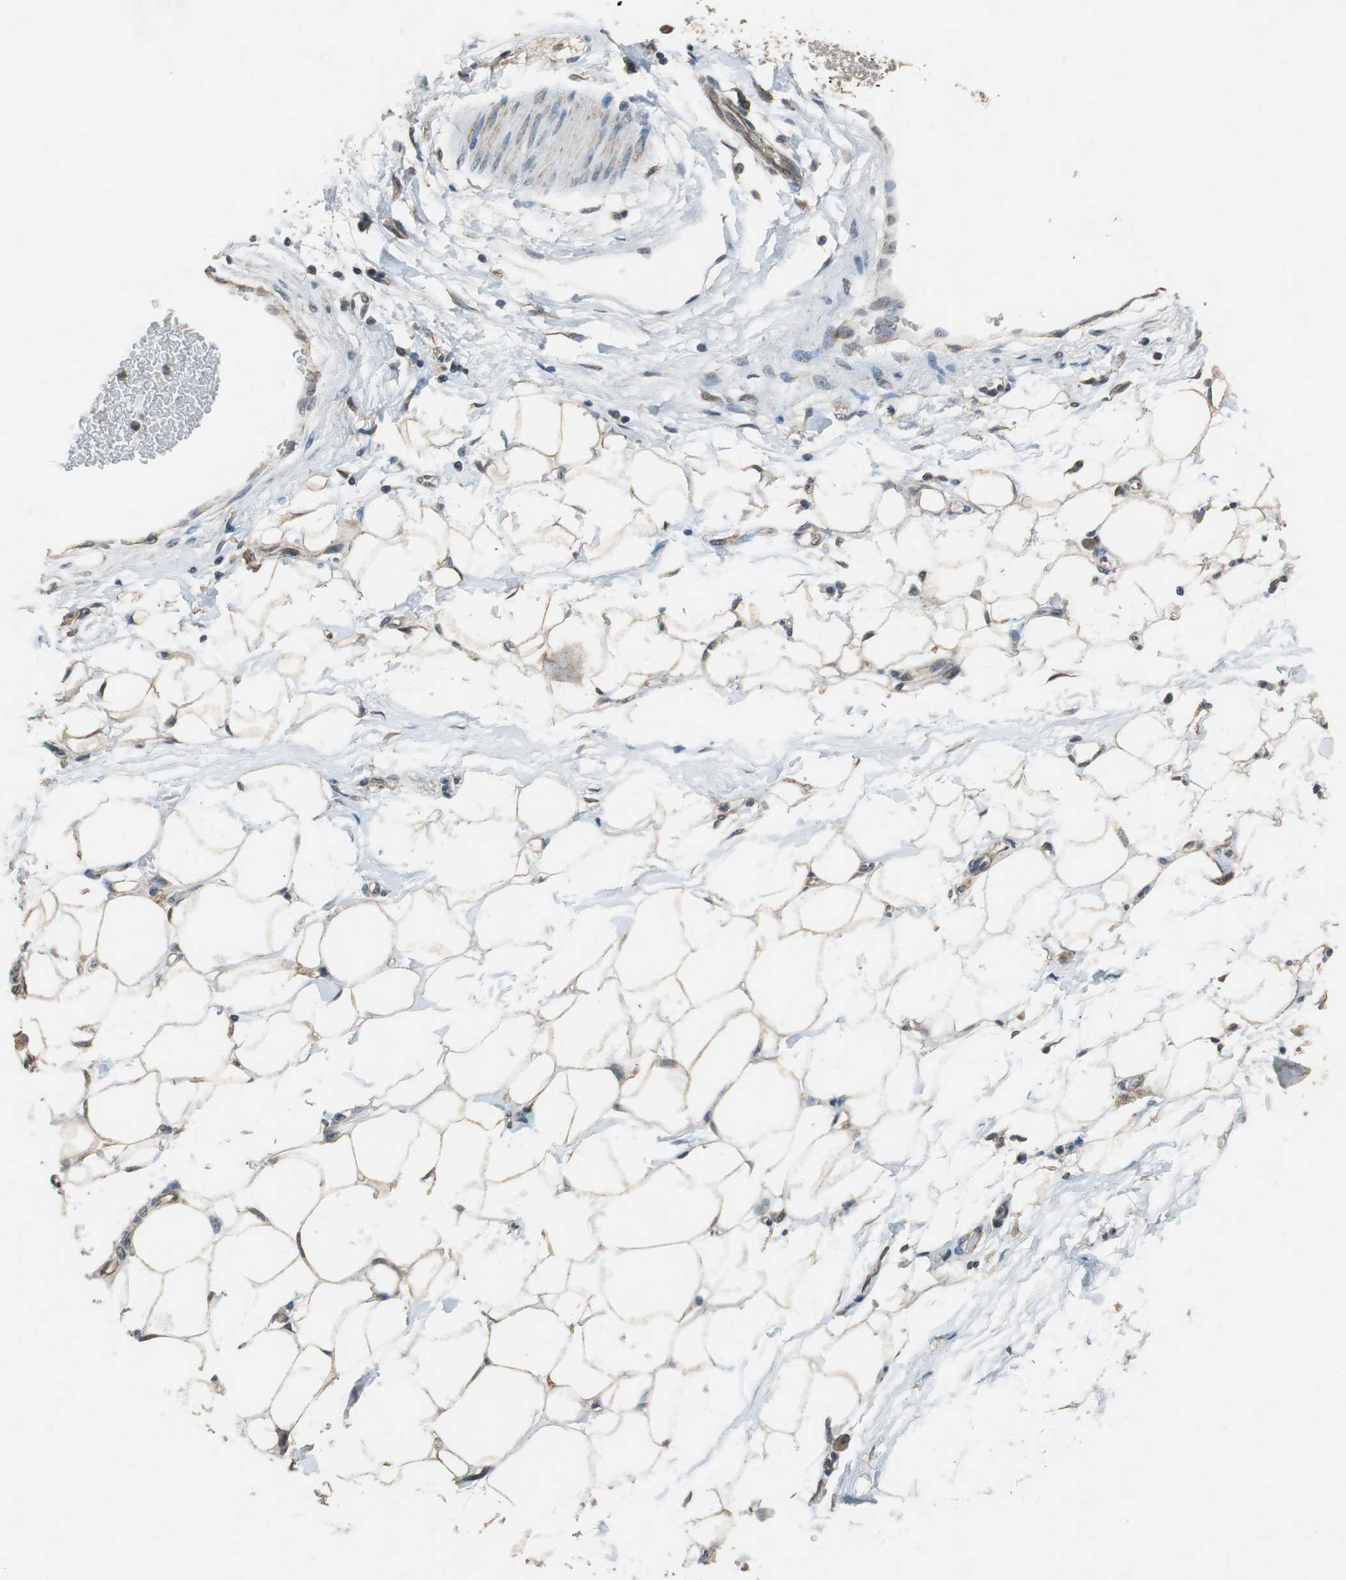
{"staining": {"intensity": "moderate", "quantity": ">75%", "location": "cytoplasmic/membranous"}, "tissue": "adipose tissue", "cell_type": "Adipocytes", "image_type": "normal", "snomed": [{"axis": "morphology", "description": "Normal tissue, NOS"}, {"axis": "morphology", "description": "Urothelial carcinoma, High grade"}, {"axis": "topography", "description": "Vascular tissue"}, {"axis": "topography", "description": "Urinary bladder"}], "caption": "IHC photomicrograph of unremarkable adipose tissue: adipose tissue stained using immunohistochemistry (IHC) demonstrates medium levels of moderate protein expression localized specifically in the cytoplasmic/membranous of adipocytes, appearing as a cytoplasmic/membranous brown color.", "gene": "ALDH4A1", "patient": {"sex": "female", "age": 56}}